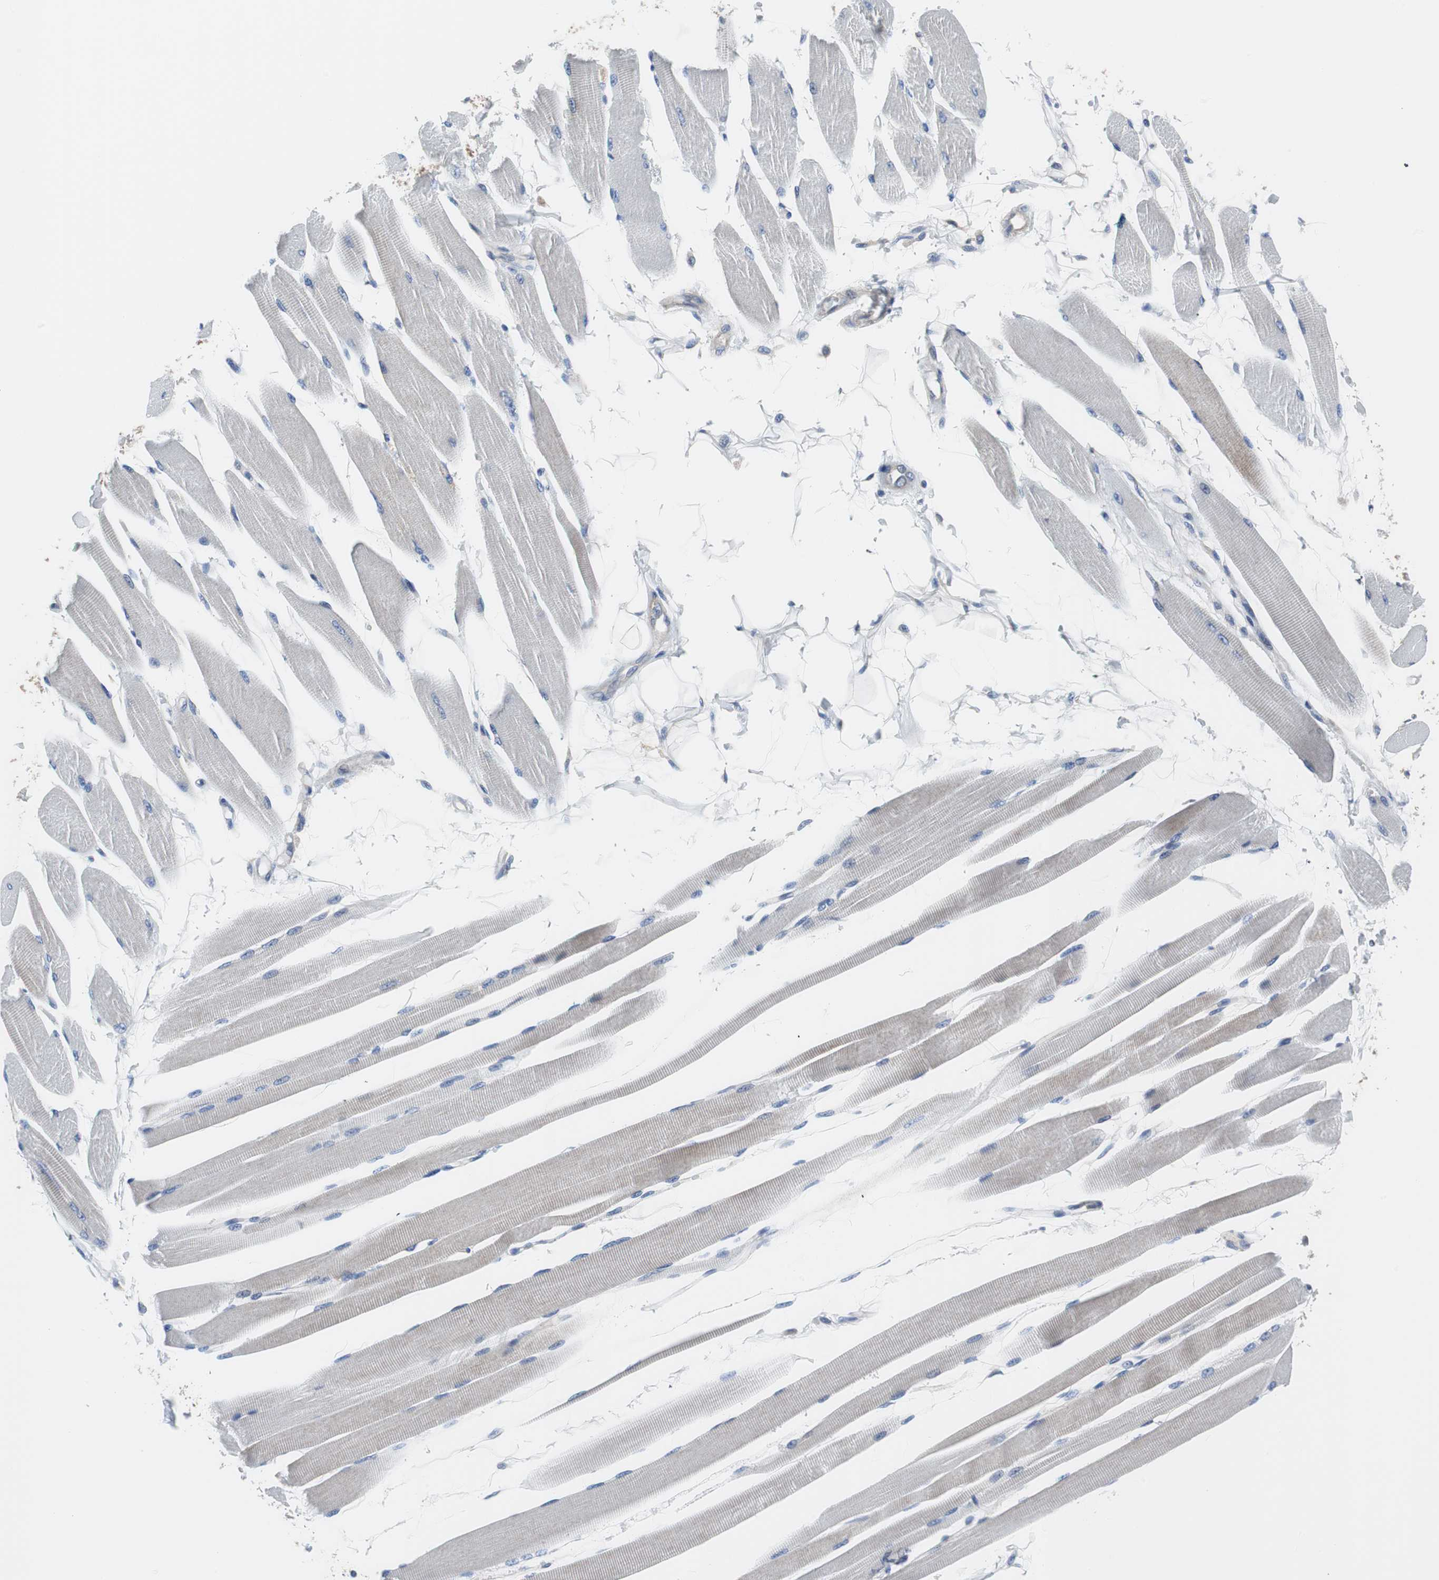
{"staining": {"intensity": "weak", "quantity": "25%-75%", "location": "cytoplasmic/membranous"}, "tissue": "skeletal muscle", "cell_type": "Myocytes", "image_type": "normal", "snomed": [{"axis": "morphology", "description": "Normal tissue, NOS"}, {"axis": "topography", "description": "Skeletal muscle"}, {"axis": "topography", "description": "Peripheral nerve tissue"}], "caption": "Myocytes display low levels of weak cytoplasmic/membranous positivity in about 25%-75% of cells in unremarkable skeletal muscle. Using DAB (3,3'-diaminobenzidine) (brown) and hematoxylin (blue) stains, captured at high magnification using brightfield microscopy.", "gene": "BRAF", "patient": {"sex": "female", "age": 84}}